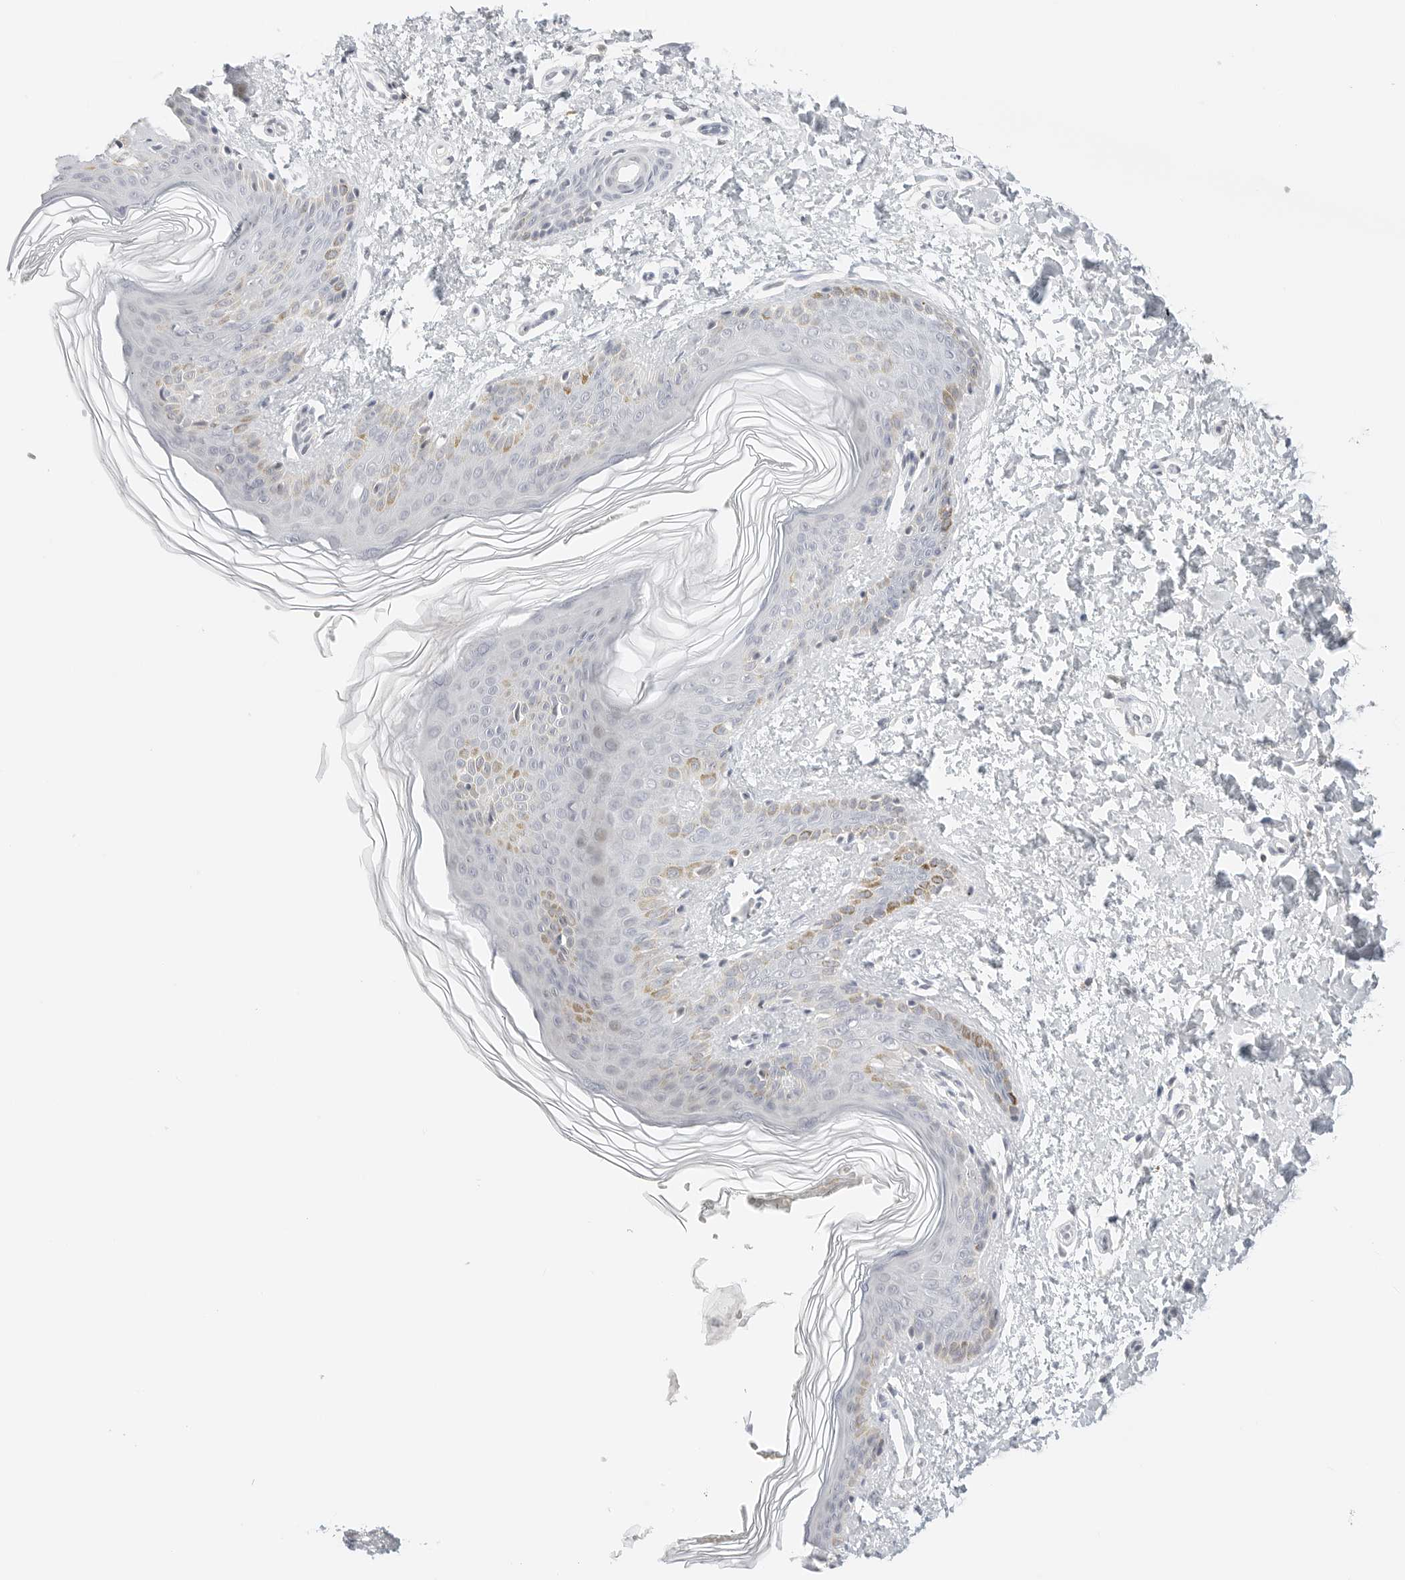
{"staining": {"intensity": "negative", "quantity": "none", "location": "none"}, "tissue": "skin", "cell_type": "Fibroblasts", "image_type": "normal", "snomed": [{"axis": "morphology", "description": "Normal tissue, NOS"}, {"axis": "morphology", "description": "Neoplasm, benign, NOS"}, {"axis": "topography", "description": "Skin"}, {"axis": "topography", "description": "Soft tissue"}], "caption": "Micrograph shows no protein expression in fibroblasts of unremarkable skin. The staining was performed using DAB to visualize the protein expression in brown, while the nuclei were stained in blue with hematoxylin (Magnification: 20x).", "gene": "XKR4", "patient": {"sex": "male", "age": 26}}